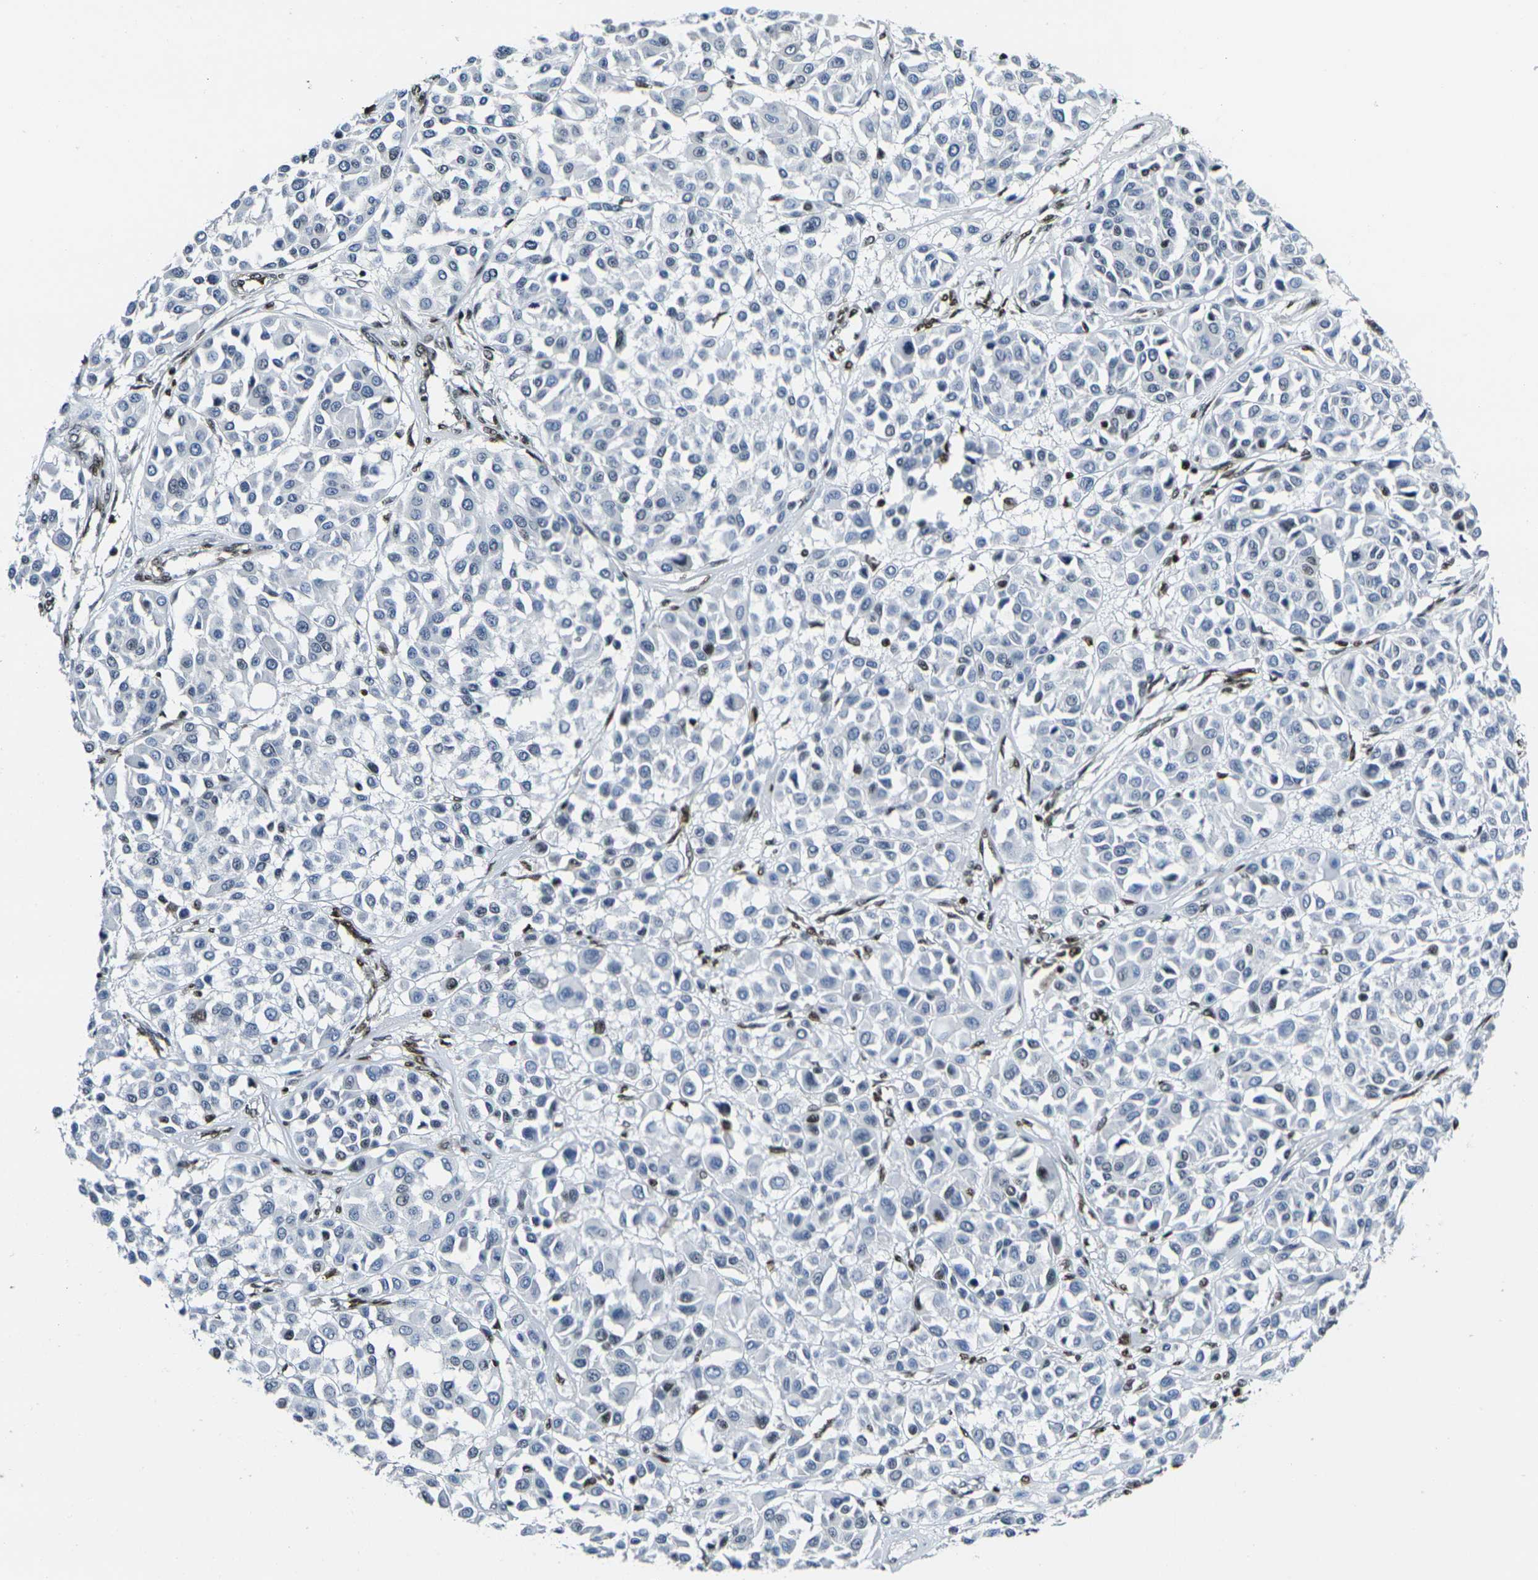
{"staining": {"intensity": "negative", "quantity": "none", "location": "none"}, "tissue": "melanoma", "cell_type": "Tumor cells", "image_type": "cancer", "snomed": [{"axis": "morphology", "description": "Malignant melanoma, Metastatic site"}, {"axis": "topography", "description": "Soft tissue"}], "caption": "Tumor cells show no significant expression in melanoma. The staining was performed using DAB (3,3'-diaminobenzidine) to visualize the protein expression in brown, while the nuclei were stained in blue with hematoxylin (Magnification: 20x).", "gene": "H1-10", "patient": {"sex": "male", "age": 41}}